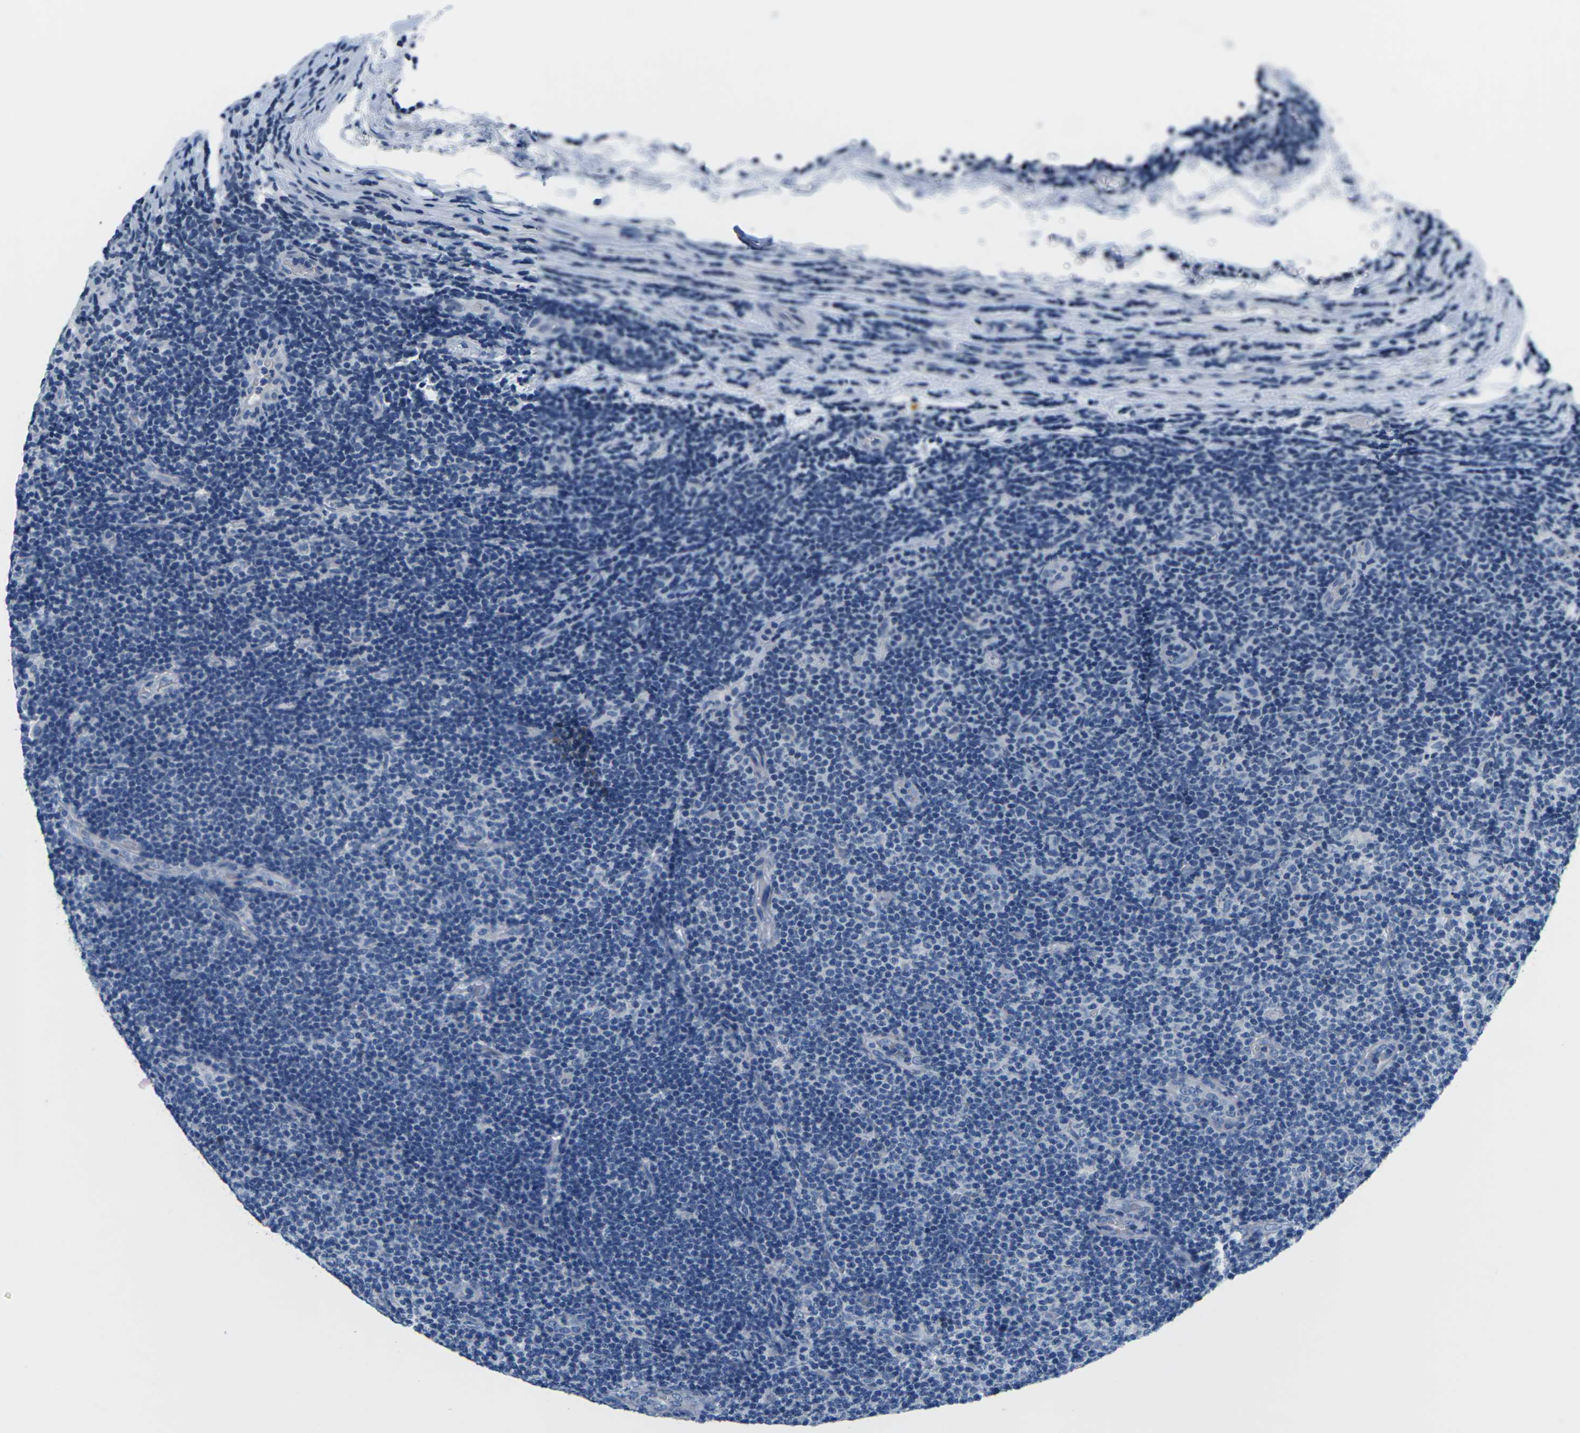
{"staining": {"intensity": "negative", "quantity": "none", "location": "none"}, "tissue": "lymphoma", "cell_type": "Tumor cells", "image_type": "cancer", "snomed": [{"axis": "morphology", "description": "Malignant lymphoma, non-Hodgkin's type, Low grade"}, {"axis": "topography", "description": "Lymph node"}], "caption": "Human lymphoma stained for a protein using immunohistochemistry shows no positivity in tumor cells.", "gene": "UMOD", "patient": {"sex": "male", "age": 83}}